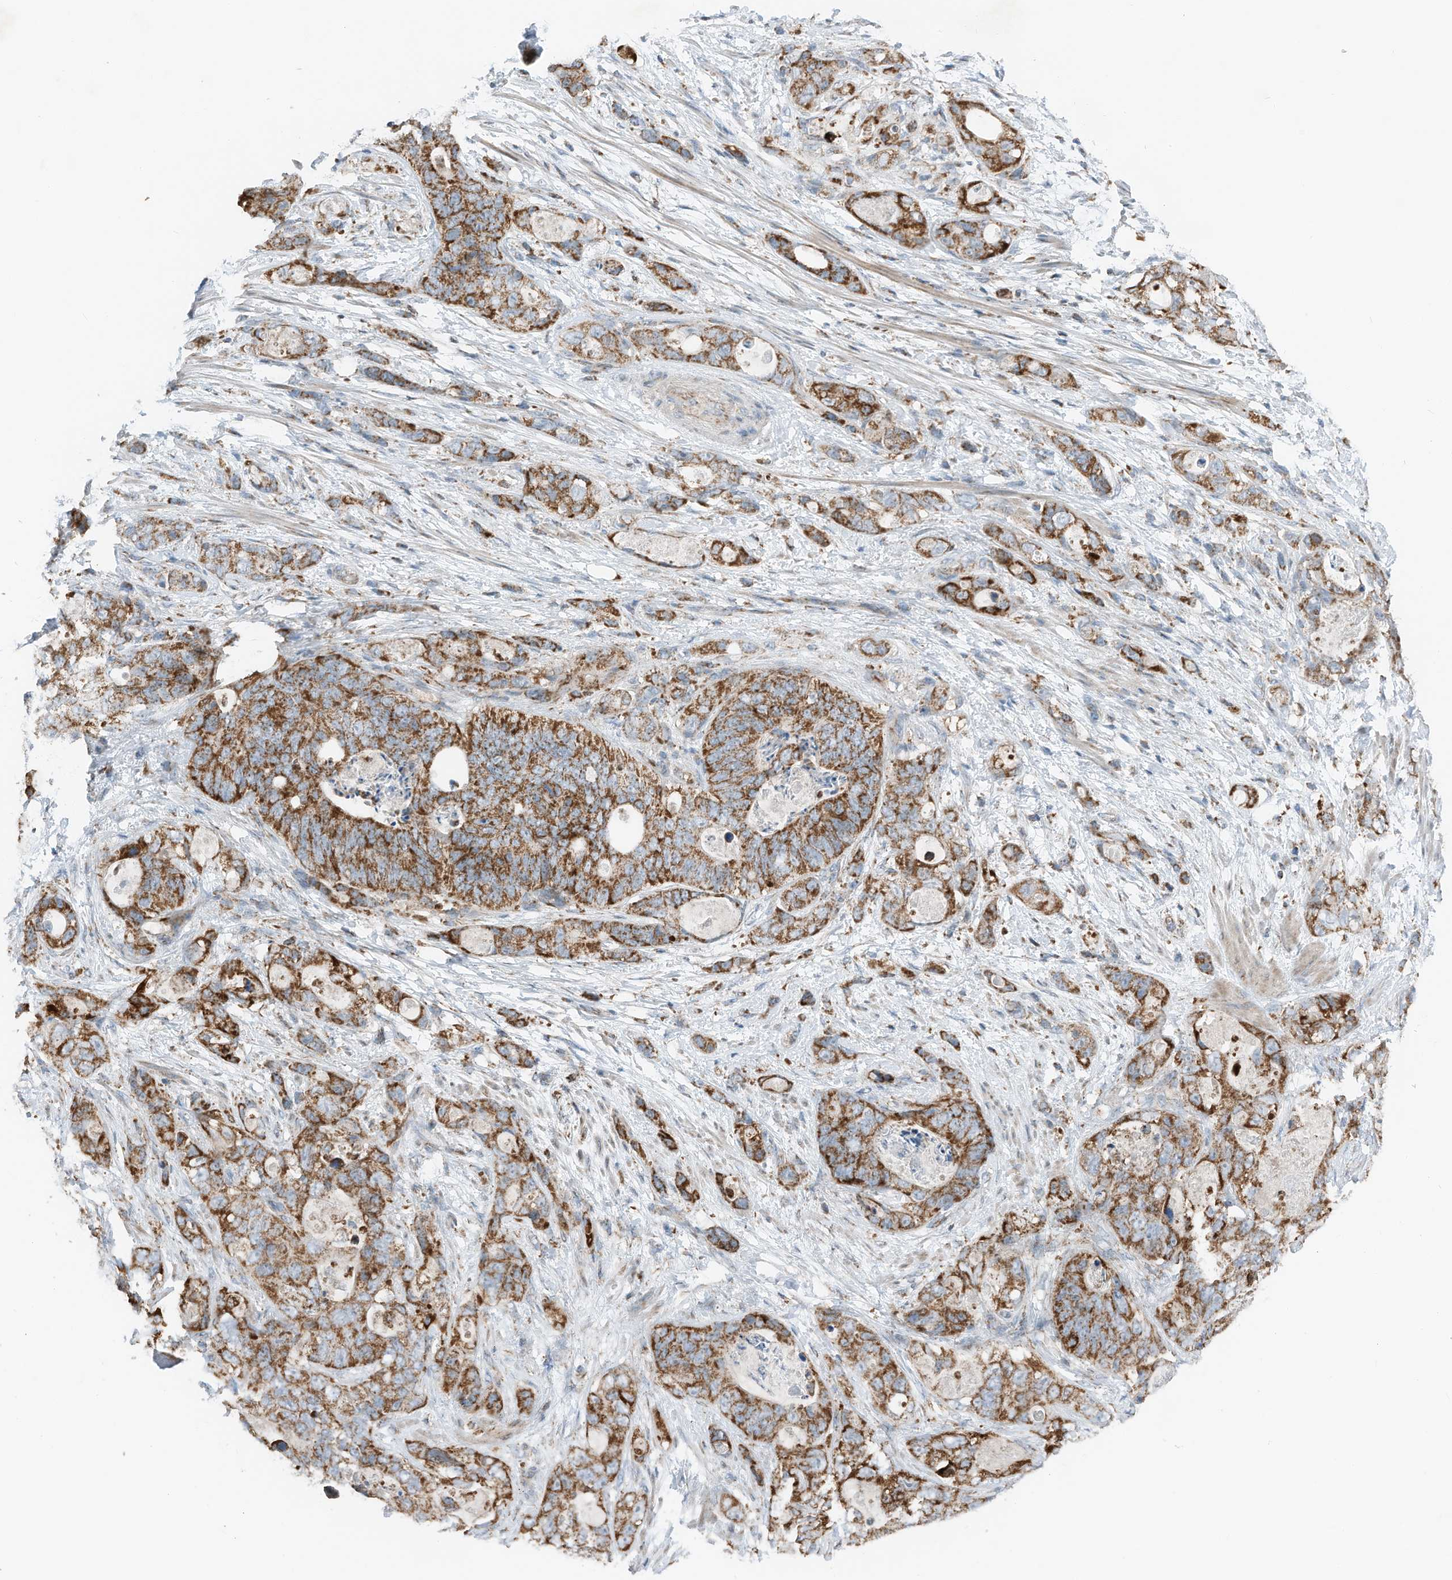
{"staining": {"intensity": "strong", "quantity": ">75%", "location": "cytoplasmic/membranous"}, "tissue": "stomach cancer", "cell_type": "Tumor cells", "image_type": "cancer", "snomed": [{"axis": "morphology", "description": "Normal tissue, NOS"}, {"axis": "morphology", "description": "Adenocarcinoma, NOS"}, {"axis": "topography", "description": "Stomach"}], "caption": "About >75% of tumor cells in stomach cancer (adenocarcinoma) demonstrate strong cytoplasmic/membranous protein staining as visualized by brown immunohistochemical staining.", "gene": "RMND1", "patient": {"sex": "female", "age": 89}}